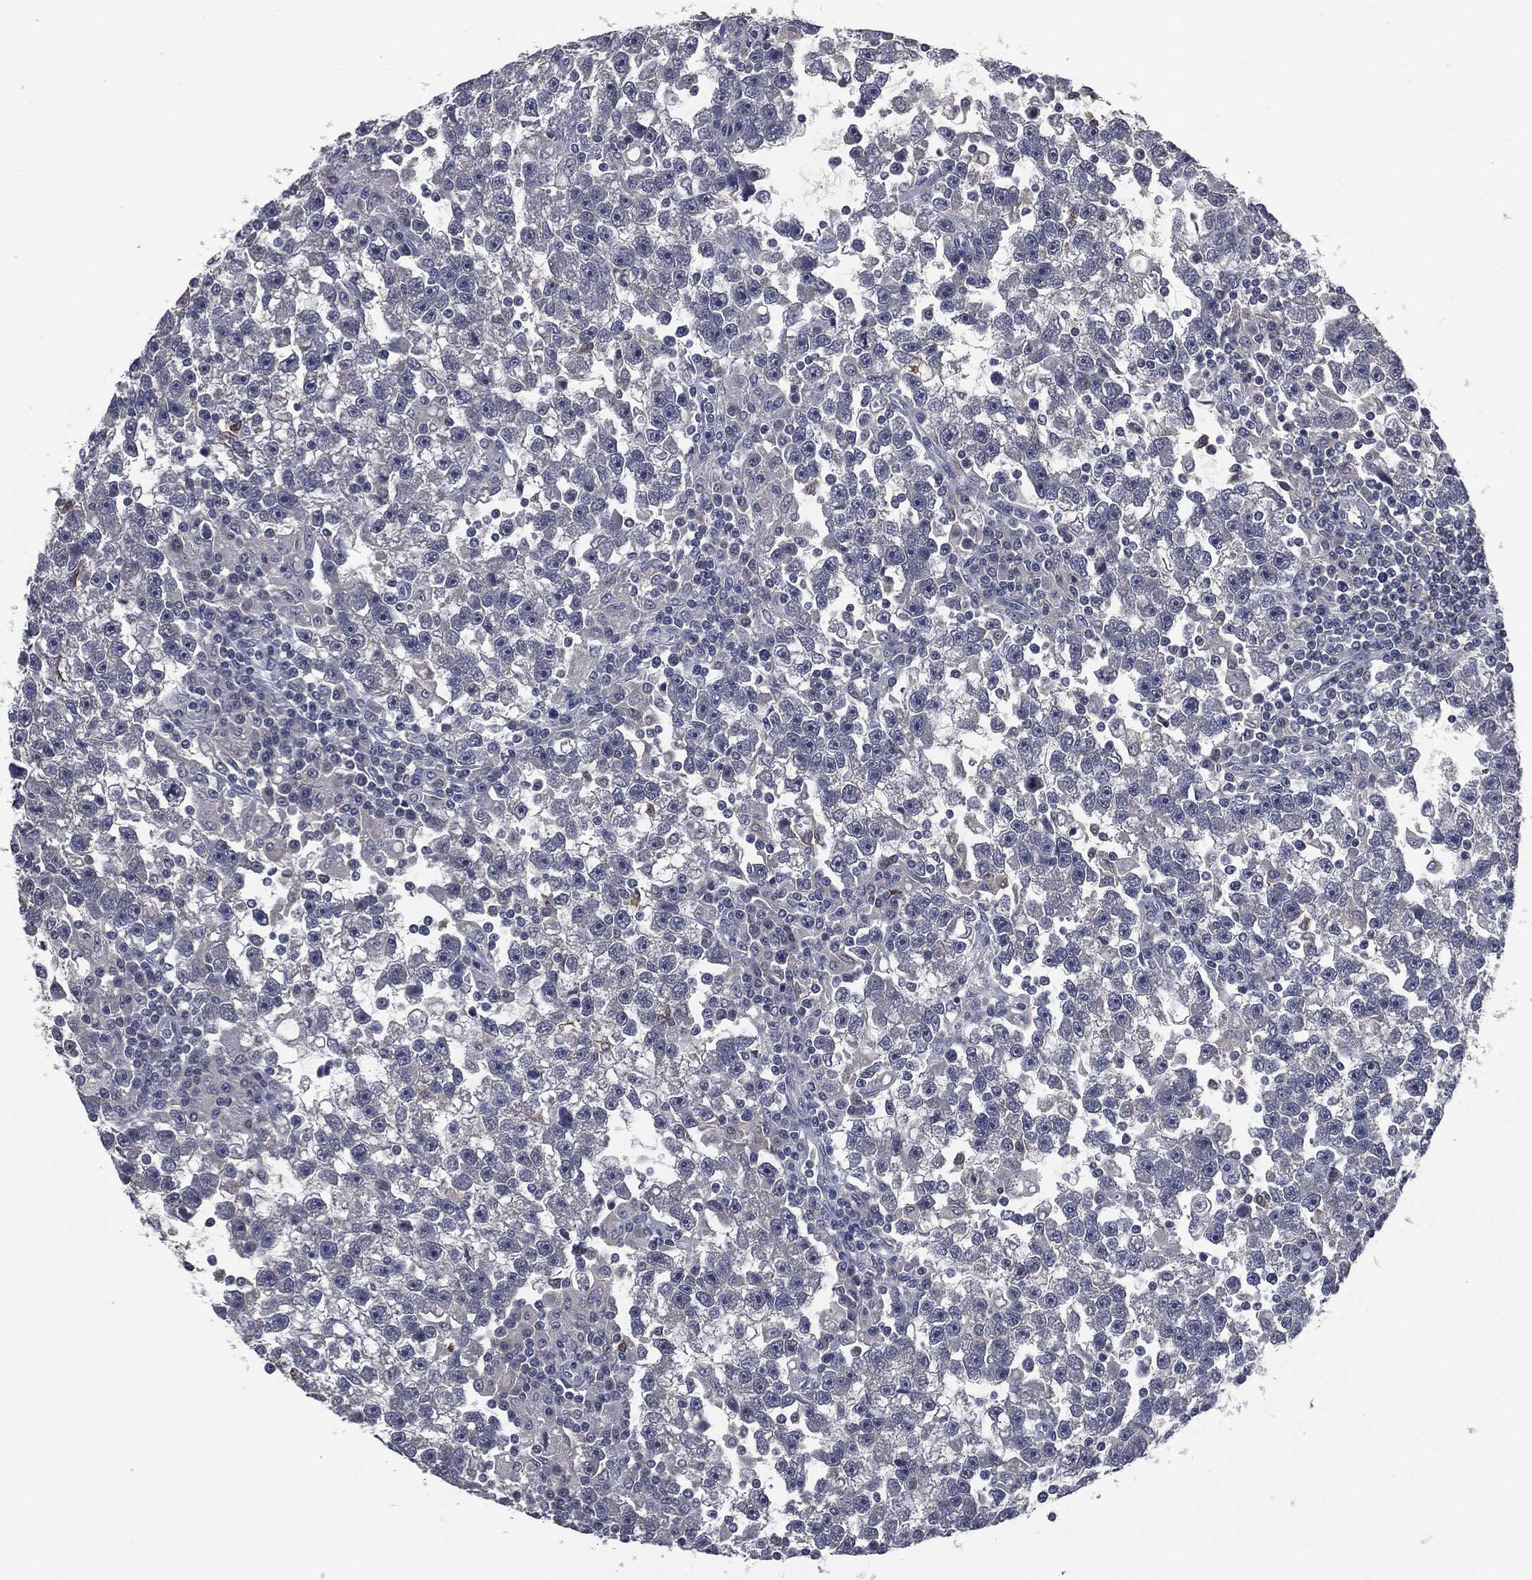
{"staining": {"intensity": "negative", "quantity": "none", "location": "none"}, "tissue": "testis cancer", "cell_type": "Tumor cells", "image_type": "cancer", "snomed": [{"axis": "morphology", "description": "Seminoma, NOS"}, {"axis": "topography", "description": "Testis"}], "caption": "The image exhibits no staining of tumor cells in testis seminoma.", "gene": "IL1RN", "patient": {"sex": "male", "age": 47}}